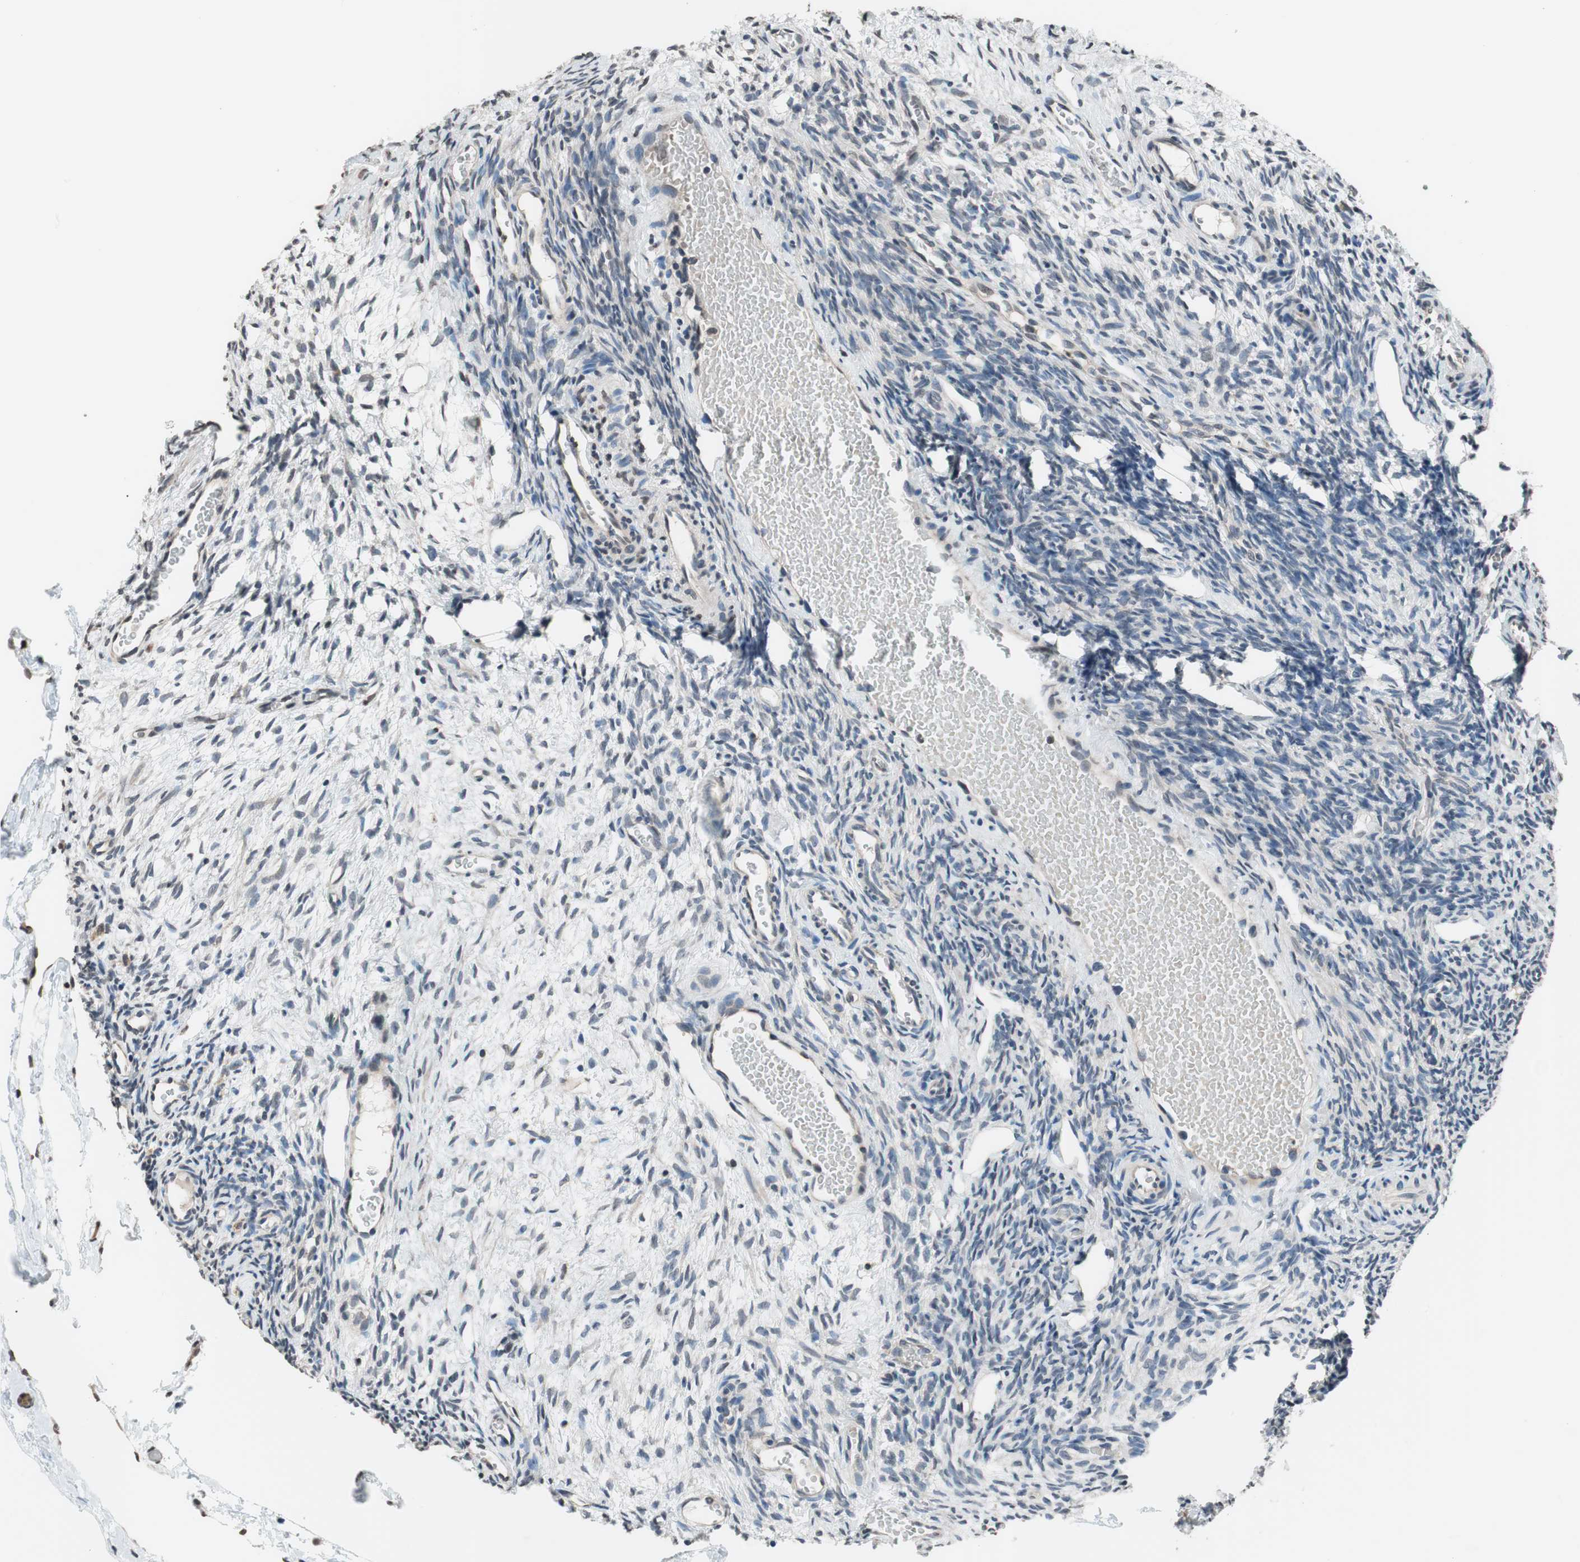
{"staining": {"intensity": "negative", "quantity": "none", "location": "none"}, "tissue": "ovary", "cell_type": "Ovarian stroma cells", "image_type": "normal", "snomed": [{"axis": "morphology", "description": "Normal tissue, NOS"}, {"axis": "topography", "description": "Ovary"}], "caption": "IHC histopathology image of benign ovary: ovary stained with DAB (3,3'-diaminobenzidine) exhibits no significant protein positivity in ovarian stroma cells.", "gene": "GCLC", "patient": {"sex": "female", "age": 35}}